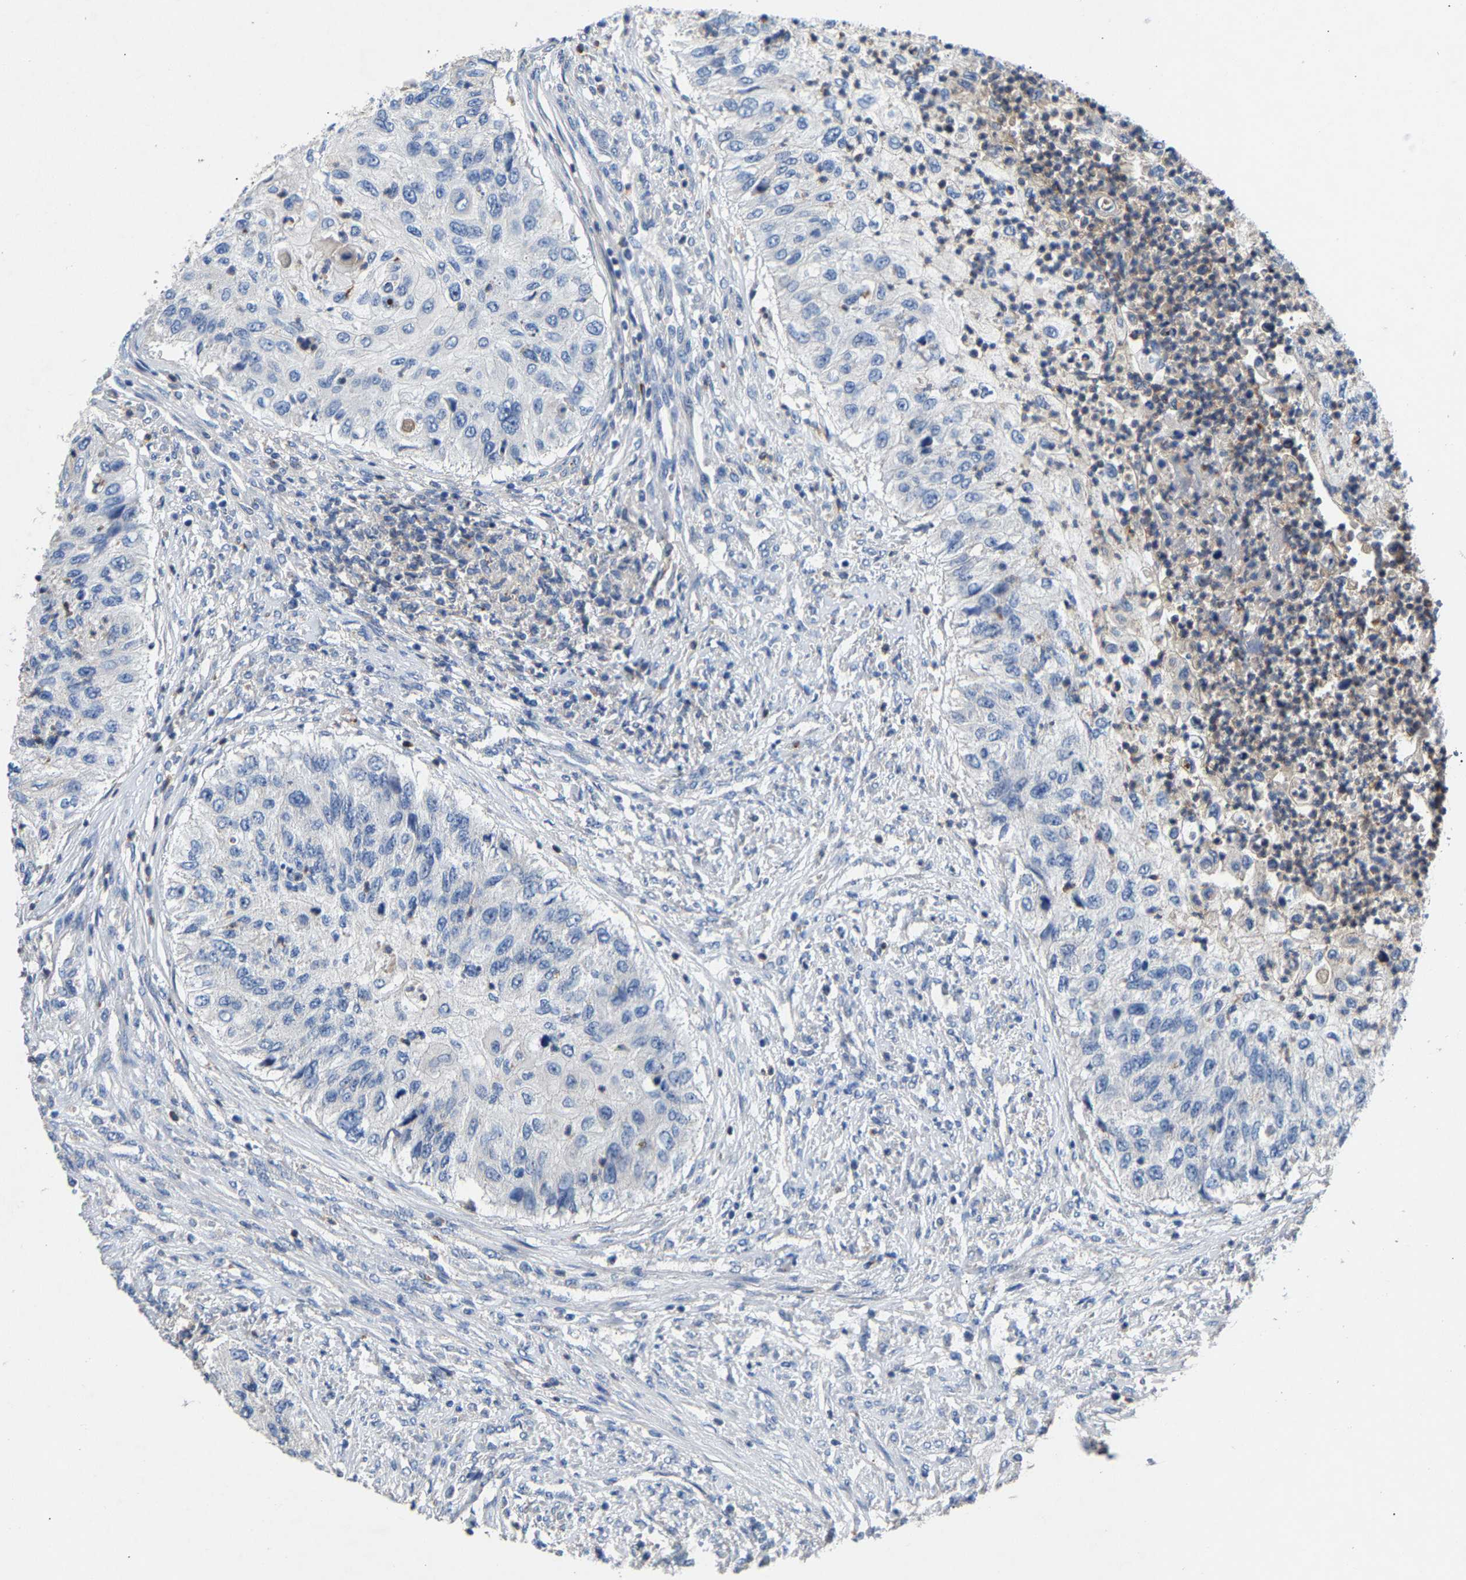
{"staining": {"intensity": "negative", "quantity": "none", "location": "none"}, "tissue": "urothelial cancer", "cell_type": "Tumor cells", "image_type": "cancer", "snomed": [{"axis": "morphology", "description": "Urothelial carcinoma, High grade"}, {"axis": "topography", "description": "Urinary bladder"}], "caption": "This is a histopathology image of immunohistochemistry (IHC) staining of urothelial cancer, which shows no positivity in tumor cells. (DAB IHC with hematoxylin counter stain).", "gene": "CCDC171", "patient": {"sex": "female", "age": 60}}